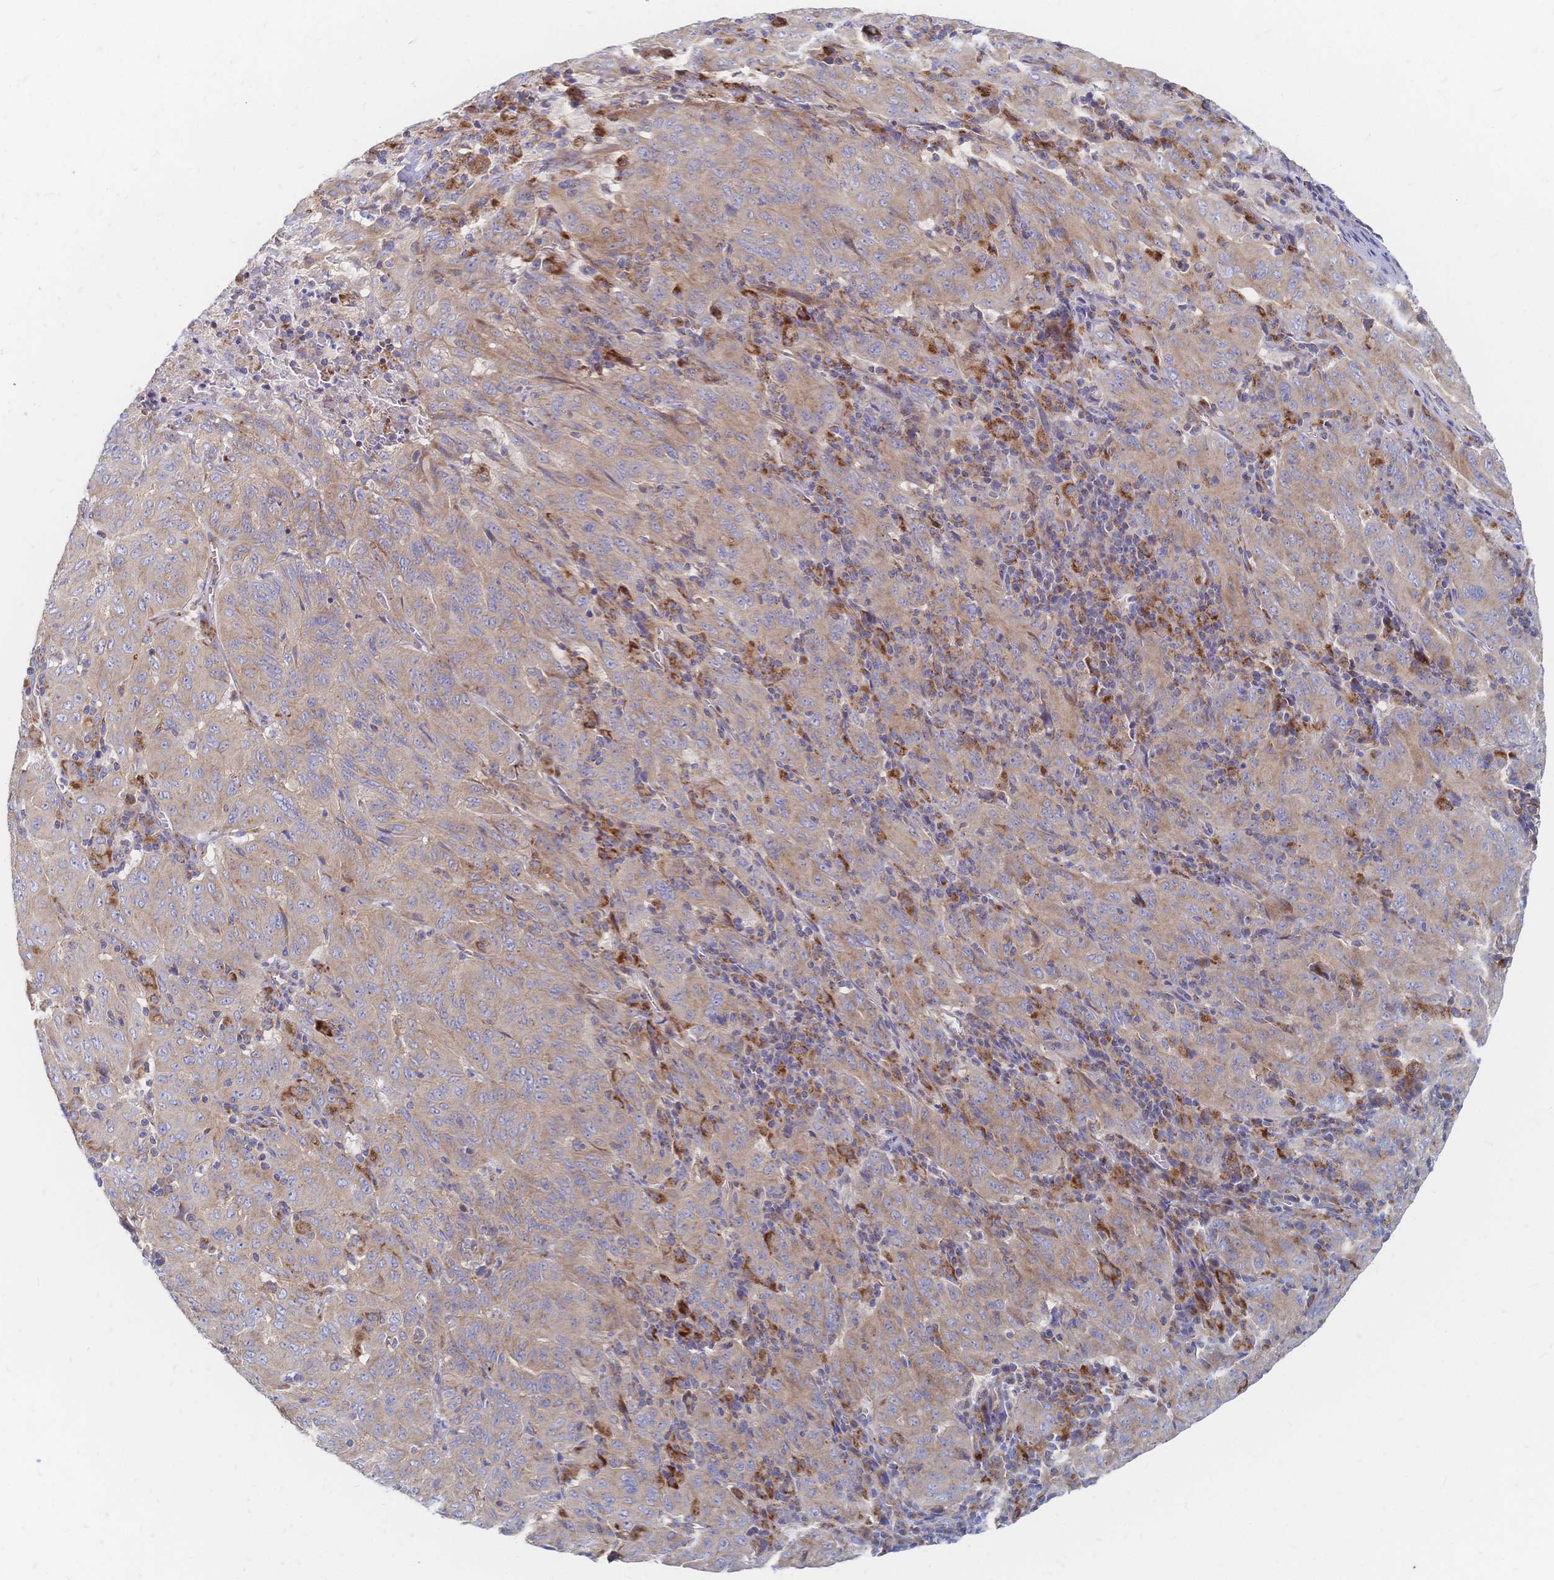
{"staining": {"intensity": "moderate", "quantity": ">75%", "location": "cytoplasmic/membranous"}, "tissue": "pancreatic cancer", "cell_type": "Tumor cells", "image_type": "cancer", "snomed": [{"axis": "morphology", "description": "Adenocarcinoma, NOS"}, {"axis": "topography", "description": "Pancreas"}], "caption": "Brown immunohistochemical staining in human pancreatic adenocarcinoma displays moderate cytoplasmic/membranous expression in about >75% of tumor cells.", "gene": "SORBS1", "patient": {"sex": "male", "age": 63}}